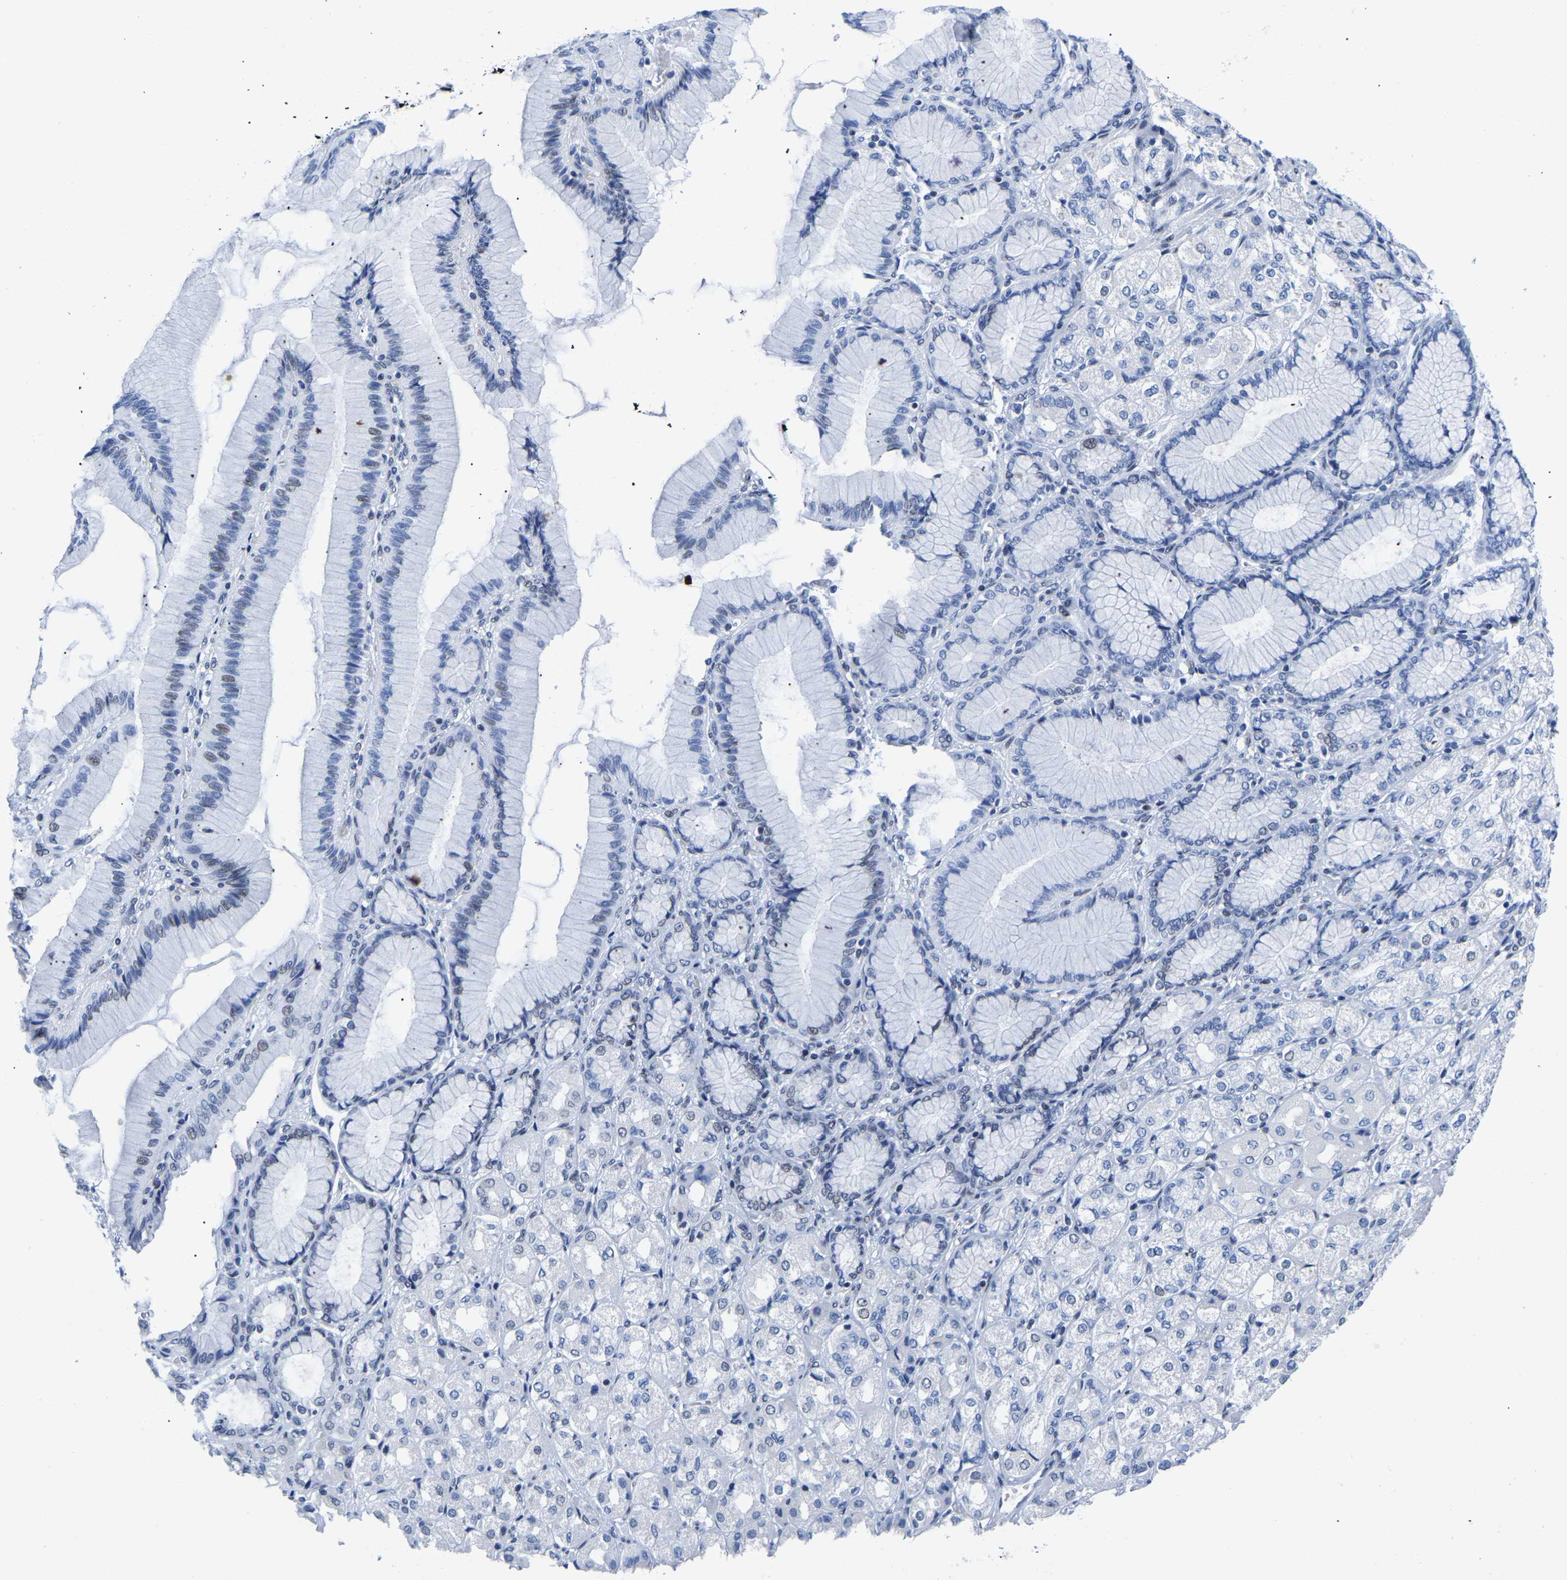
{"staining": {"intensity": "negative", "quantity": "none", "location": "none"}, "tissue": "stomach cancer", "cell_type": "Tumor cells", "image_type": "cancer", "snomed": [{"axis": "morphology", "description": "Adenocarcinoma, NOS"}, {"axis": "topography", "description": "Stomach"}], "caption": "Photomicrograph shows no protein expression in tumor cells of adenocarcinoma (stomach) tissue.", "gene": "UPK3A", "patient": {"sex": "female", "age": 65}}